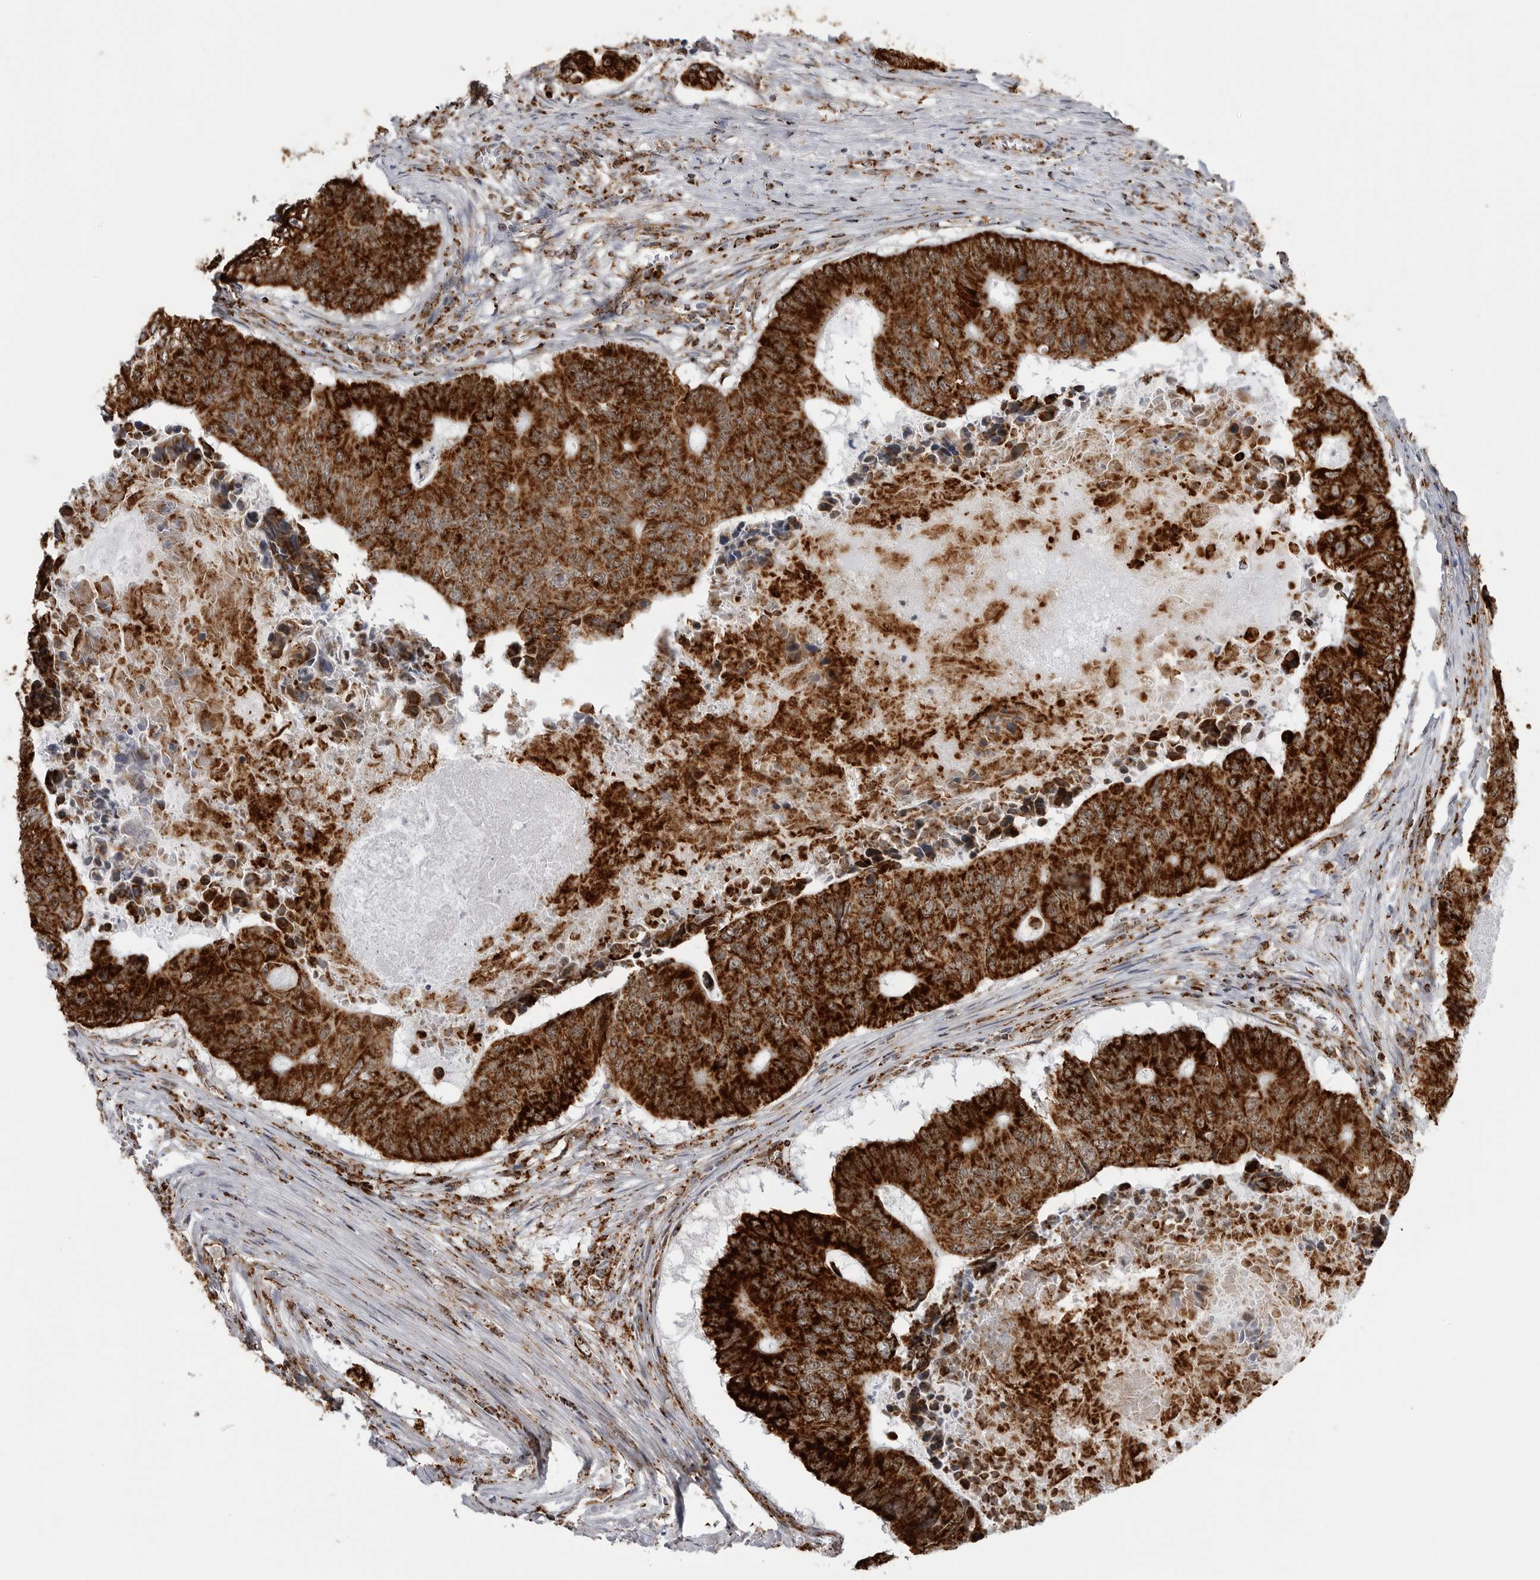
{"staining": {"intensity": "strong", "quantity": ">75%", "location": "cytoplasmic/membranous"}, "tissue": "colorectal cancer", "cell_type": "Tumor cells", "image_type": "cancer", "snomed": [{"axis": "morphology", "description": "Adenocarcinoma, NOS"}, {"axis": "topography", "description": "Colon"}], "caption": "Tumor cells exhibit high levels of strong cytoplasmic/membranous positivity in about >75% of cells in adenocarcinoma (colorectal).", "gene": "COX5A", "patient": {"sex": "male", "age": 87}}